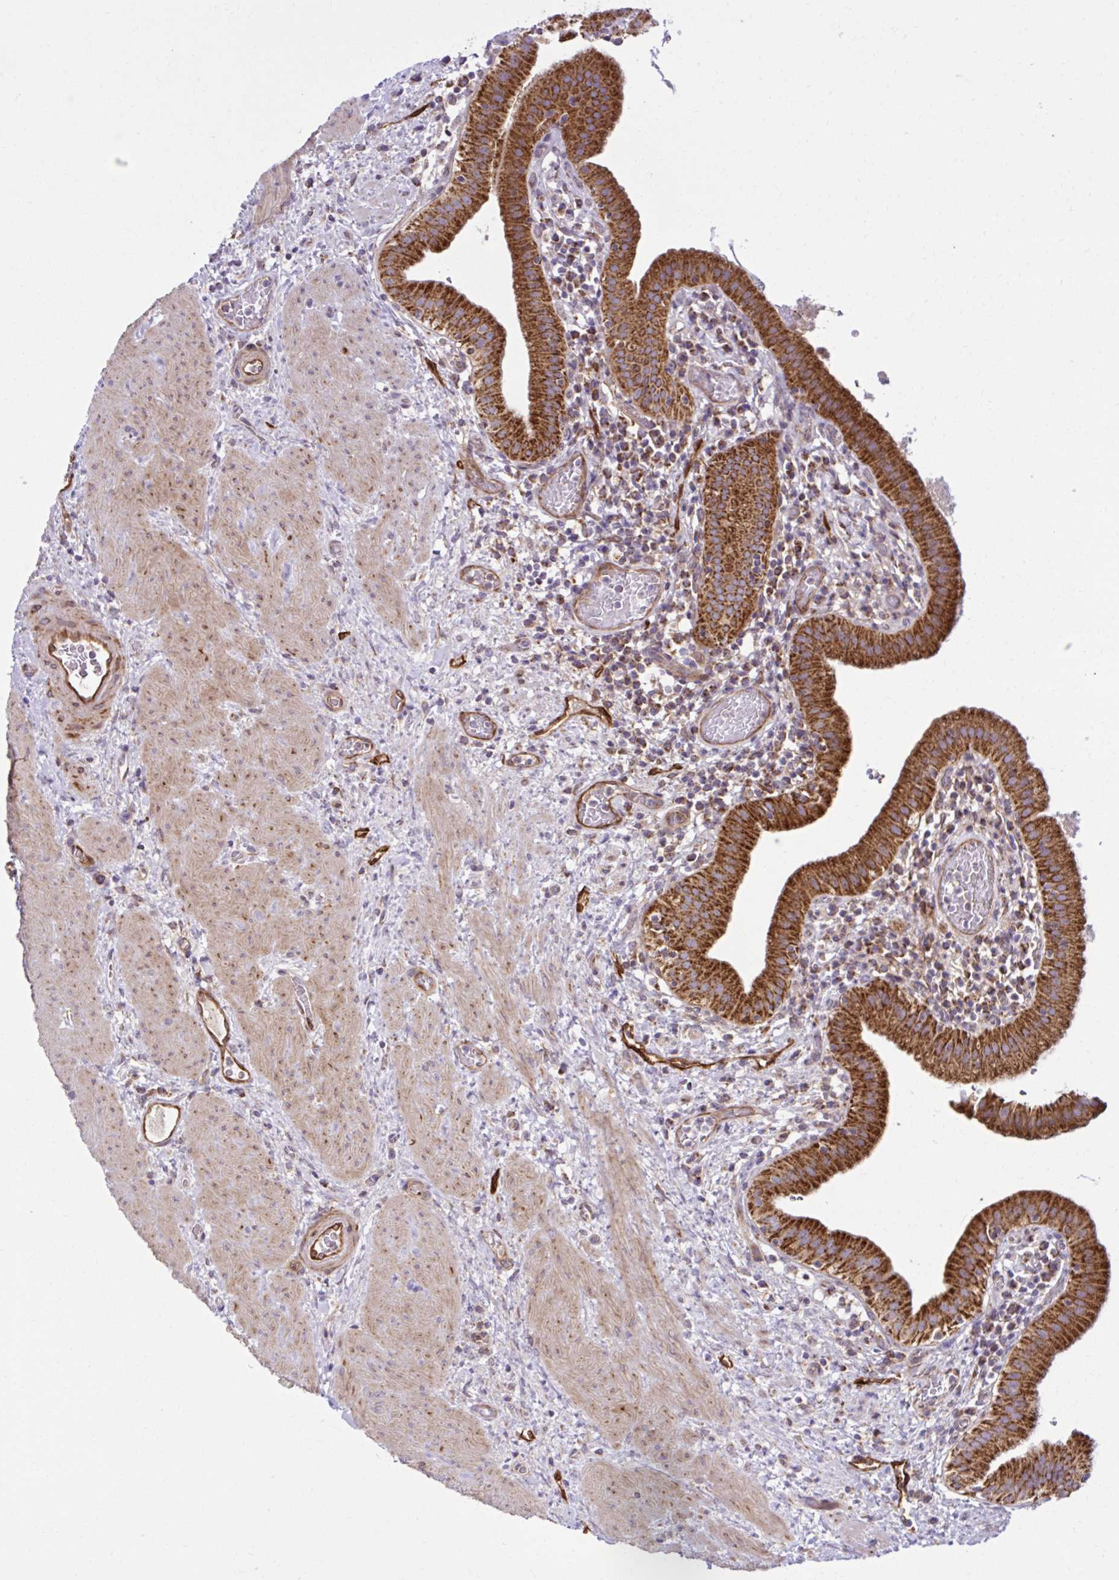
{"staining": {"intensity": "strong", "quantity": ">75%", "location": "cytoplasmic/membranous"}, "tissue": "gallbladder", "cell_type": "Glandular cells", "image_type": "normal", "snomed": [{"axis": "morphology", "description": "Normal tissue, NOS"}, {"axis": "topography", "description": "Gallbladder"}], "caption": "Immunohistochemical staining of benign gallbladder displays high levels of strong cytoplasmic/membranous expression in approximately >75% of glandular cells.", "gene": "LIMS1", "patient": {"sex": "male", "age": 26}}